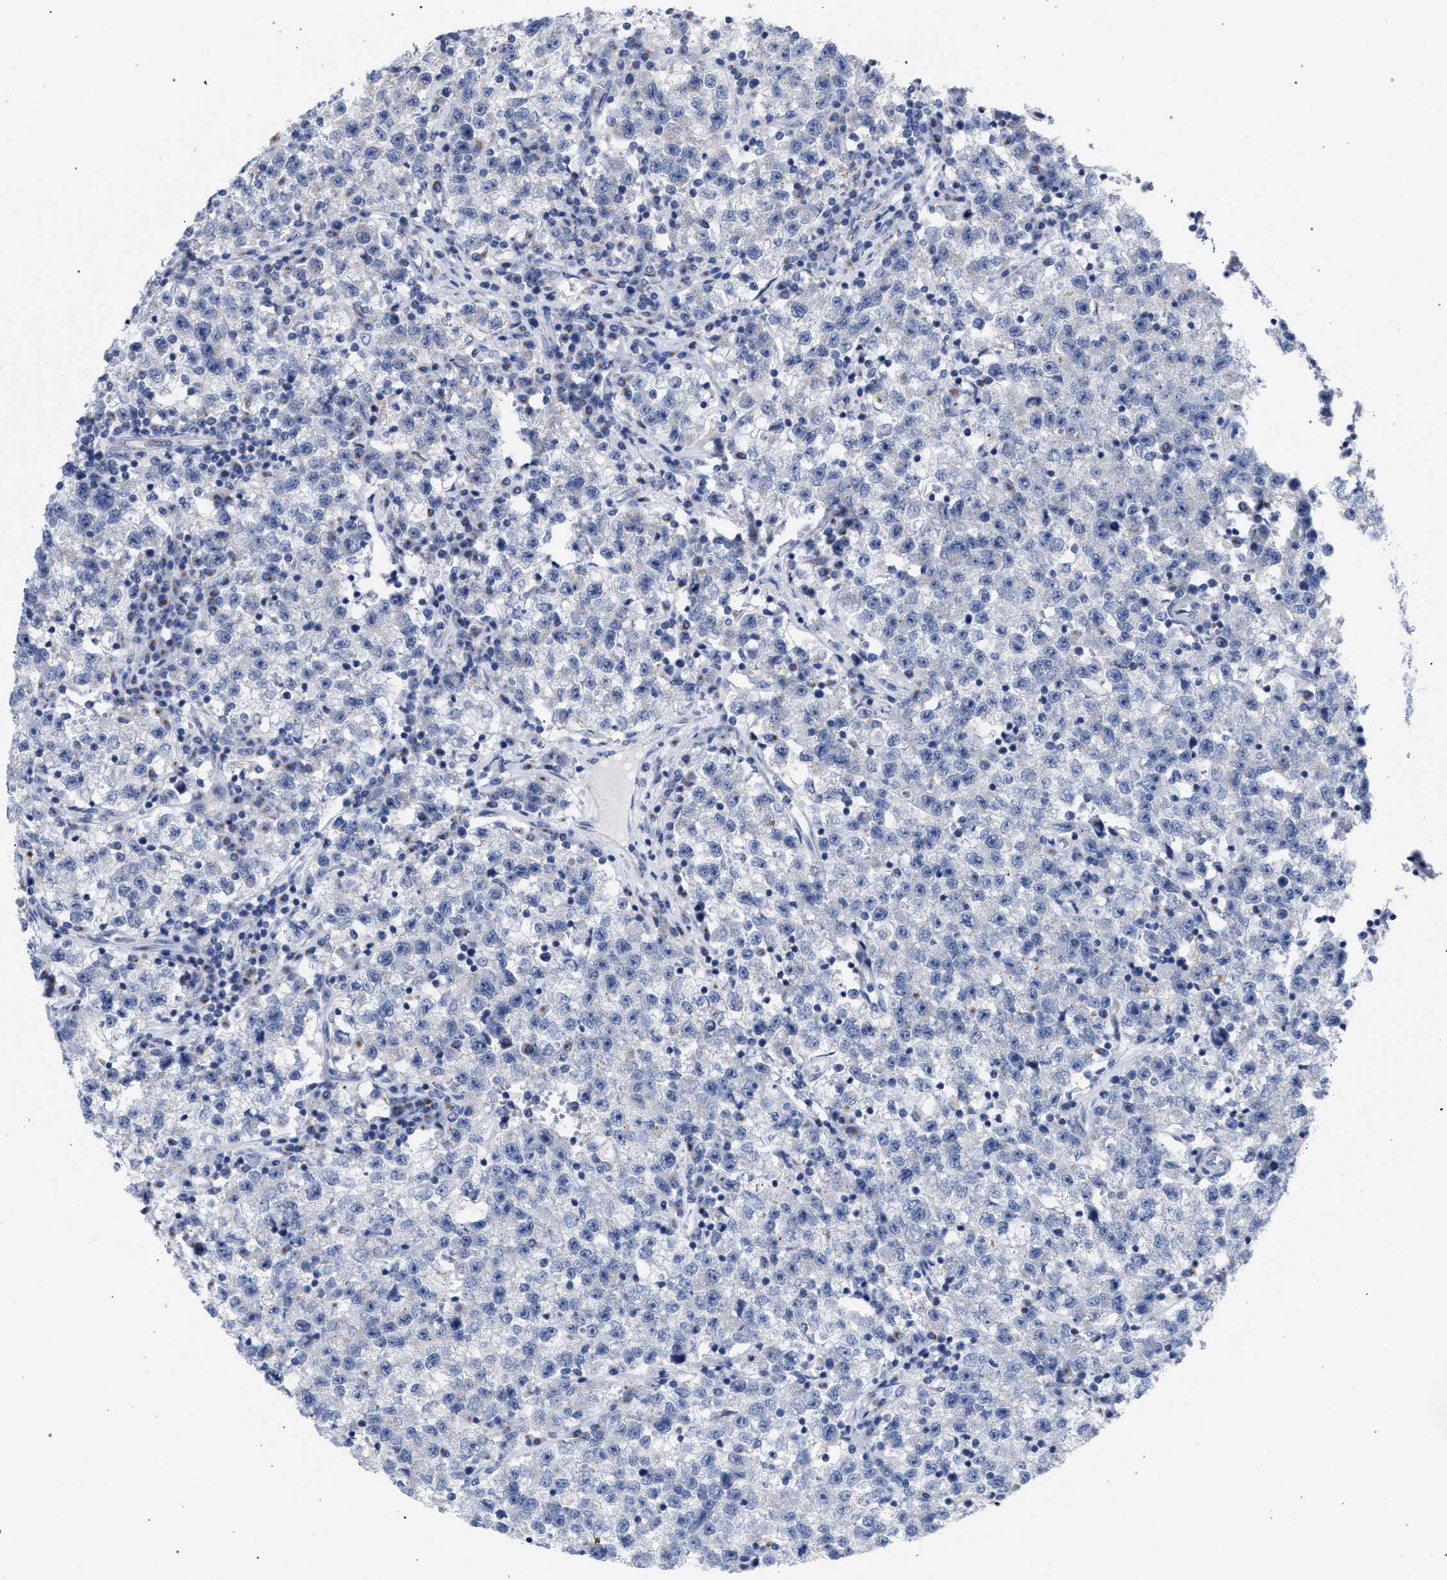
{"staining": {"intensity": "negative", "quantity": "none", "location": "none"}, "tissue": "testis cancer", "cell_type": "Tumor cells", "image_type": "cancer", "snomed": [{"axis": "morphology", "description": "Seminoma, NOS"}, {"axis": "topography", "description": "Testis"}], "caption": "A high-resolution image shows immunohistochemistry staining of testis cancer (seminoma), which displays no significant positivity in tumor cells.", "gene": "GOLGA2", "patient": {"sex": "male", "age": 22}}